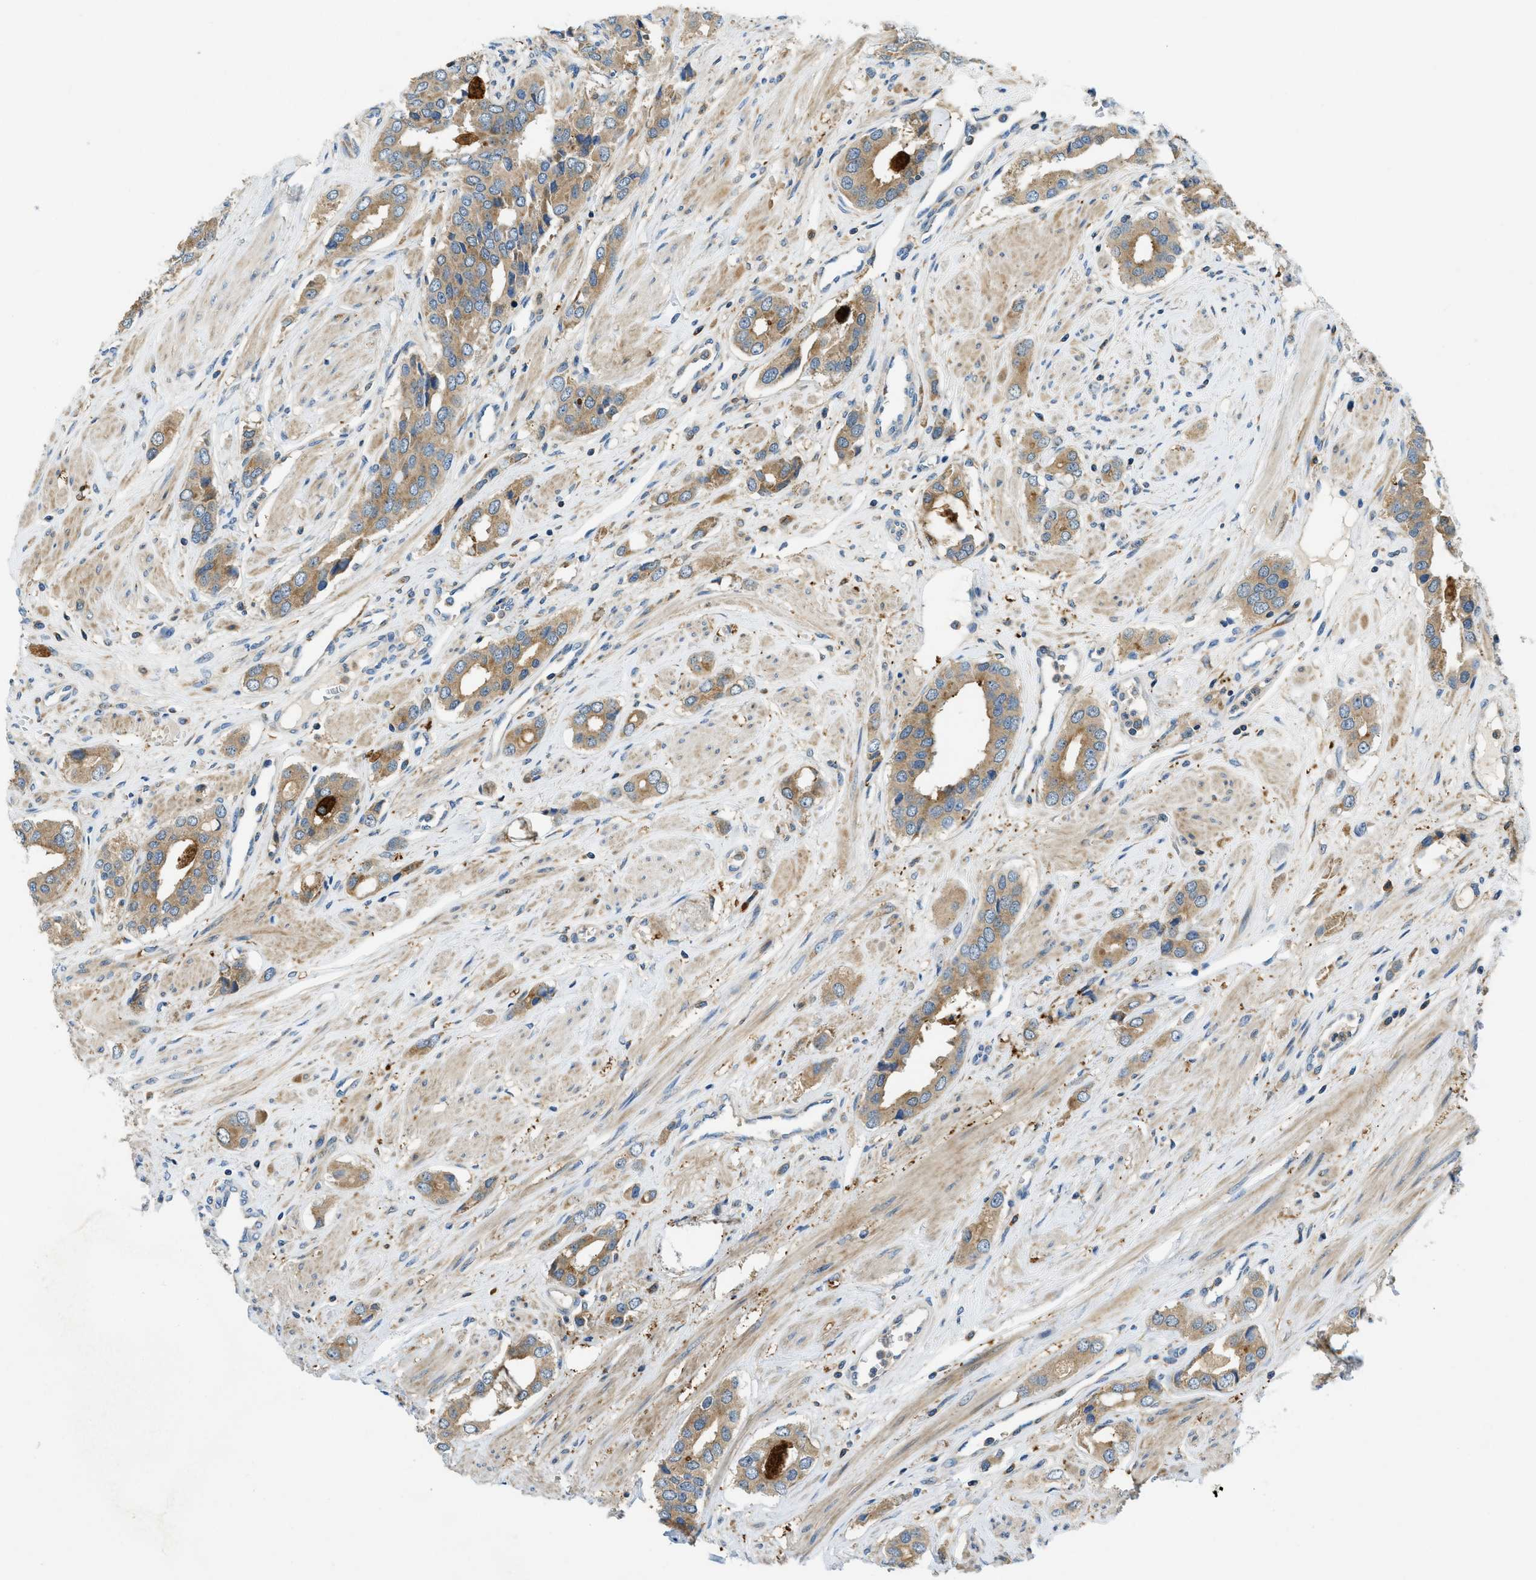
{"staining": {"intensity": "moderate", "quantity": ">75%", "location": "cytoplasmic/membranous"}, "tissue": "prostate cancer", "cell_type": "Tumor cells", "image_type": "cancer", "snomed": [{"axis": "morphology", "description": "Adenocarcinoma, High grade"}, {"axis": "topography", "description": "Prostate"}], "caption": "Prostate cancer (high-grade adenocarcinoma) stained with a protein marker displays moderate staining in tumor cells.", "gene": "RFFL", "patient": {"sex": "male", "age": 52}}